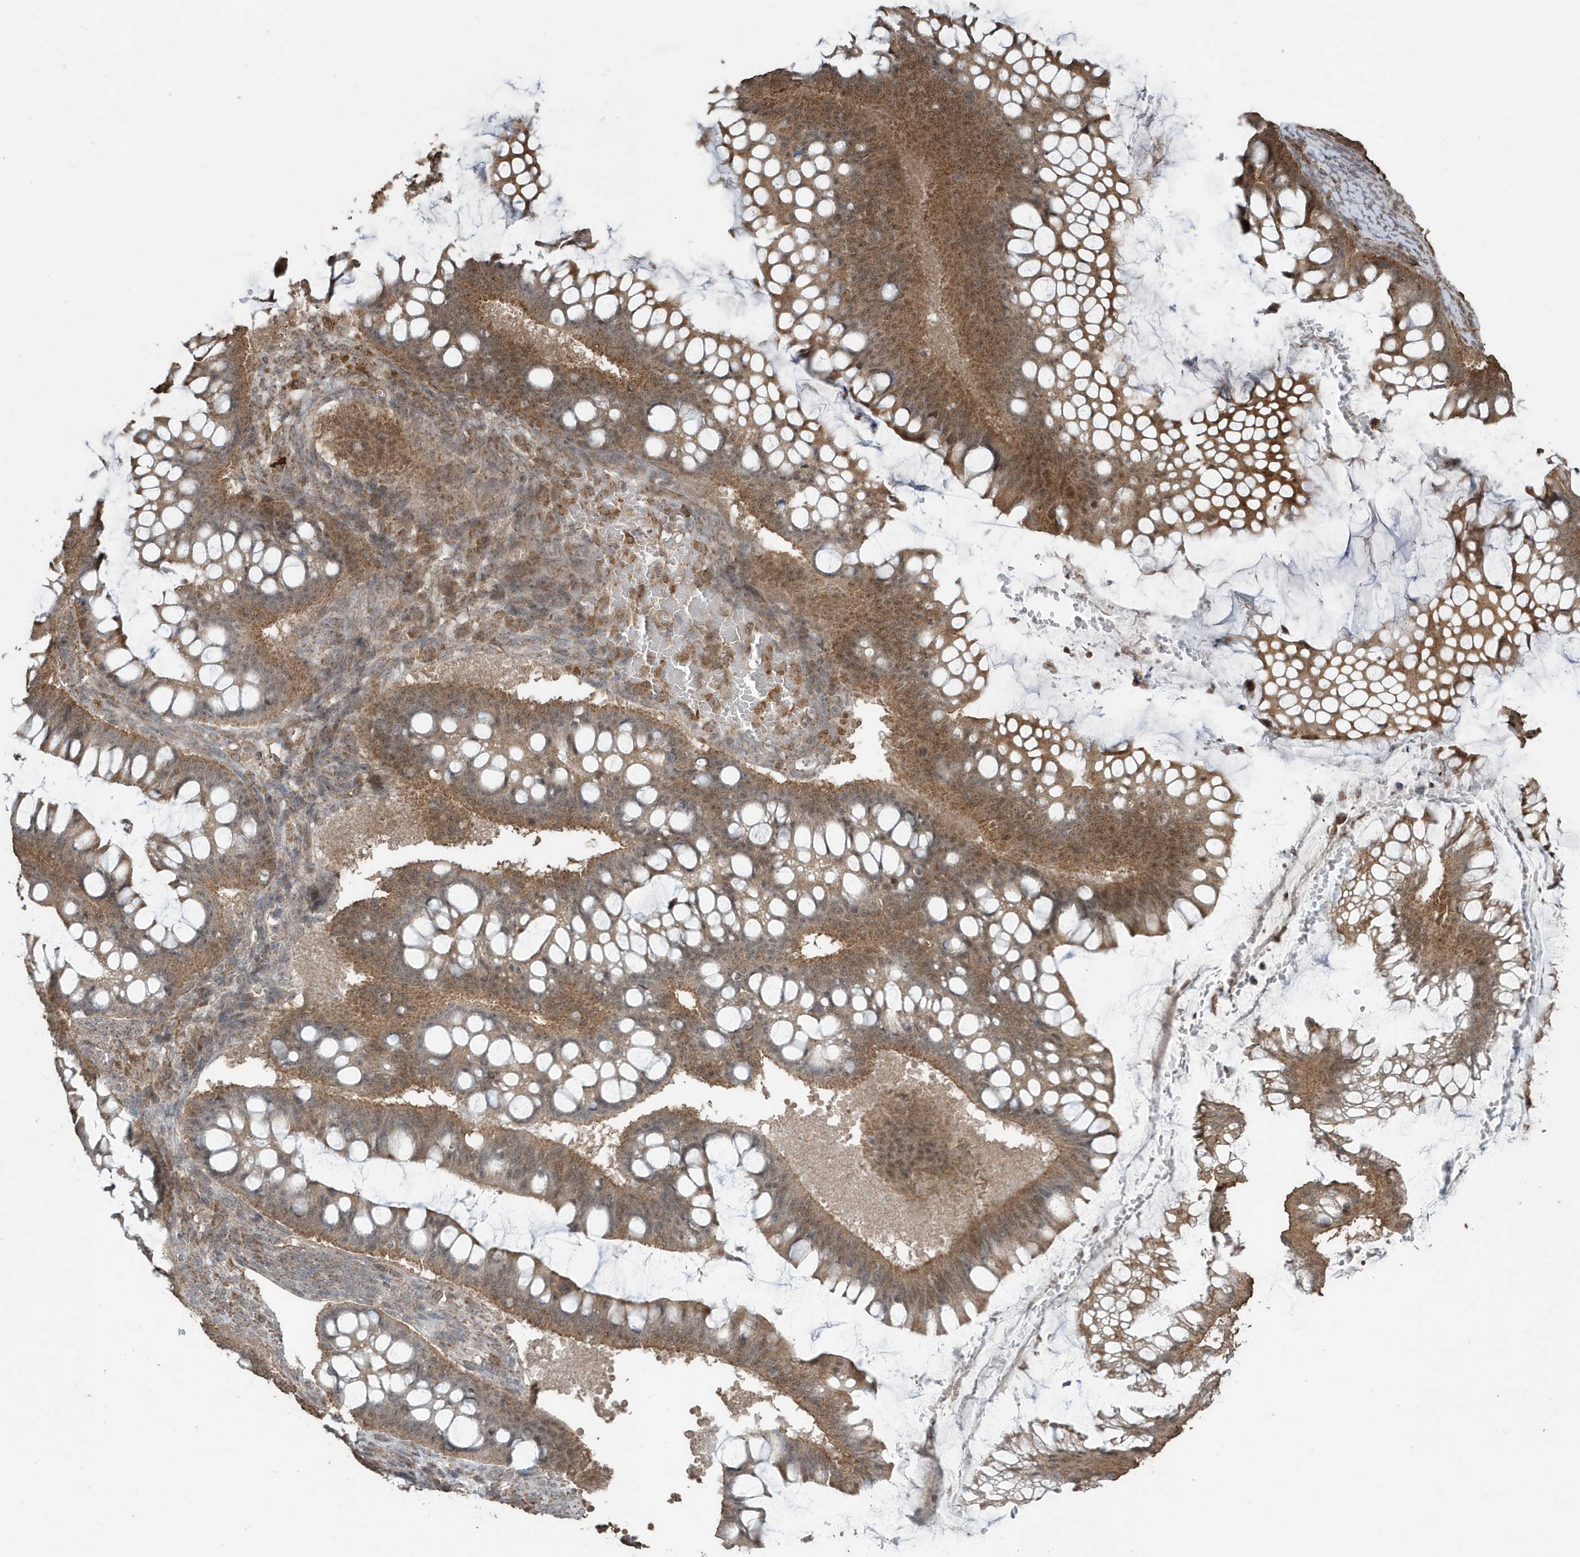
{"staining": {"intensity": "moderate", "quantity": ">75%", "location": "cytoplasmic/membranous,nuclear"}, "tissue": "ovarian cancer", "cell_type": "Tumor cells", "image_type": "cancer", "snomed": [{"axis": "morphology", "description": "Cystadenocarcinoma, mucinous, NOS"}, {"axis": "topography", "description": "Ovary"}], "caption": "A brown stain labels moderate cytoplasmic/membranous and nuclear staining of a protein in human mucinous cystadenocarcinoma (ovarian) tumor cells.", "gene": "PAXBP1", "patient": {"sex": "female", "age": 73}}